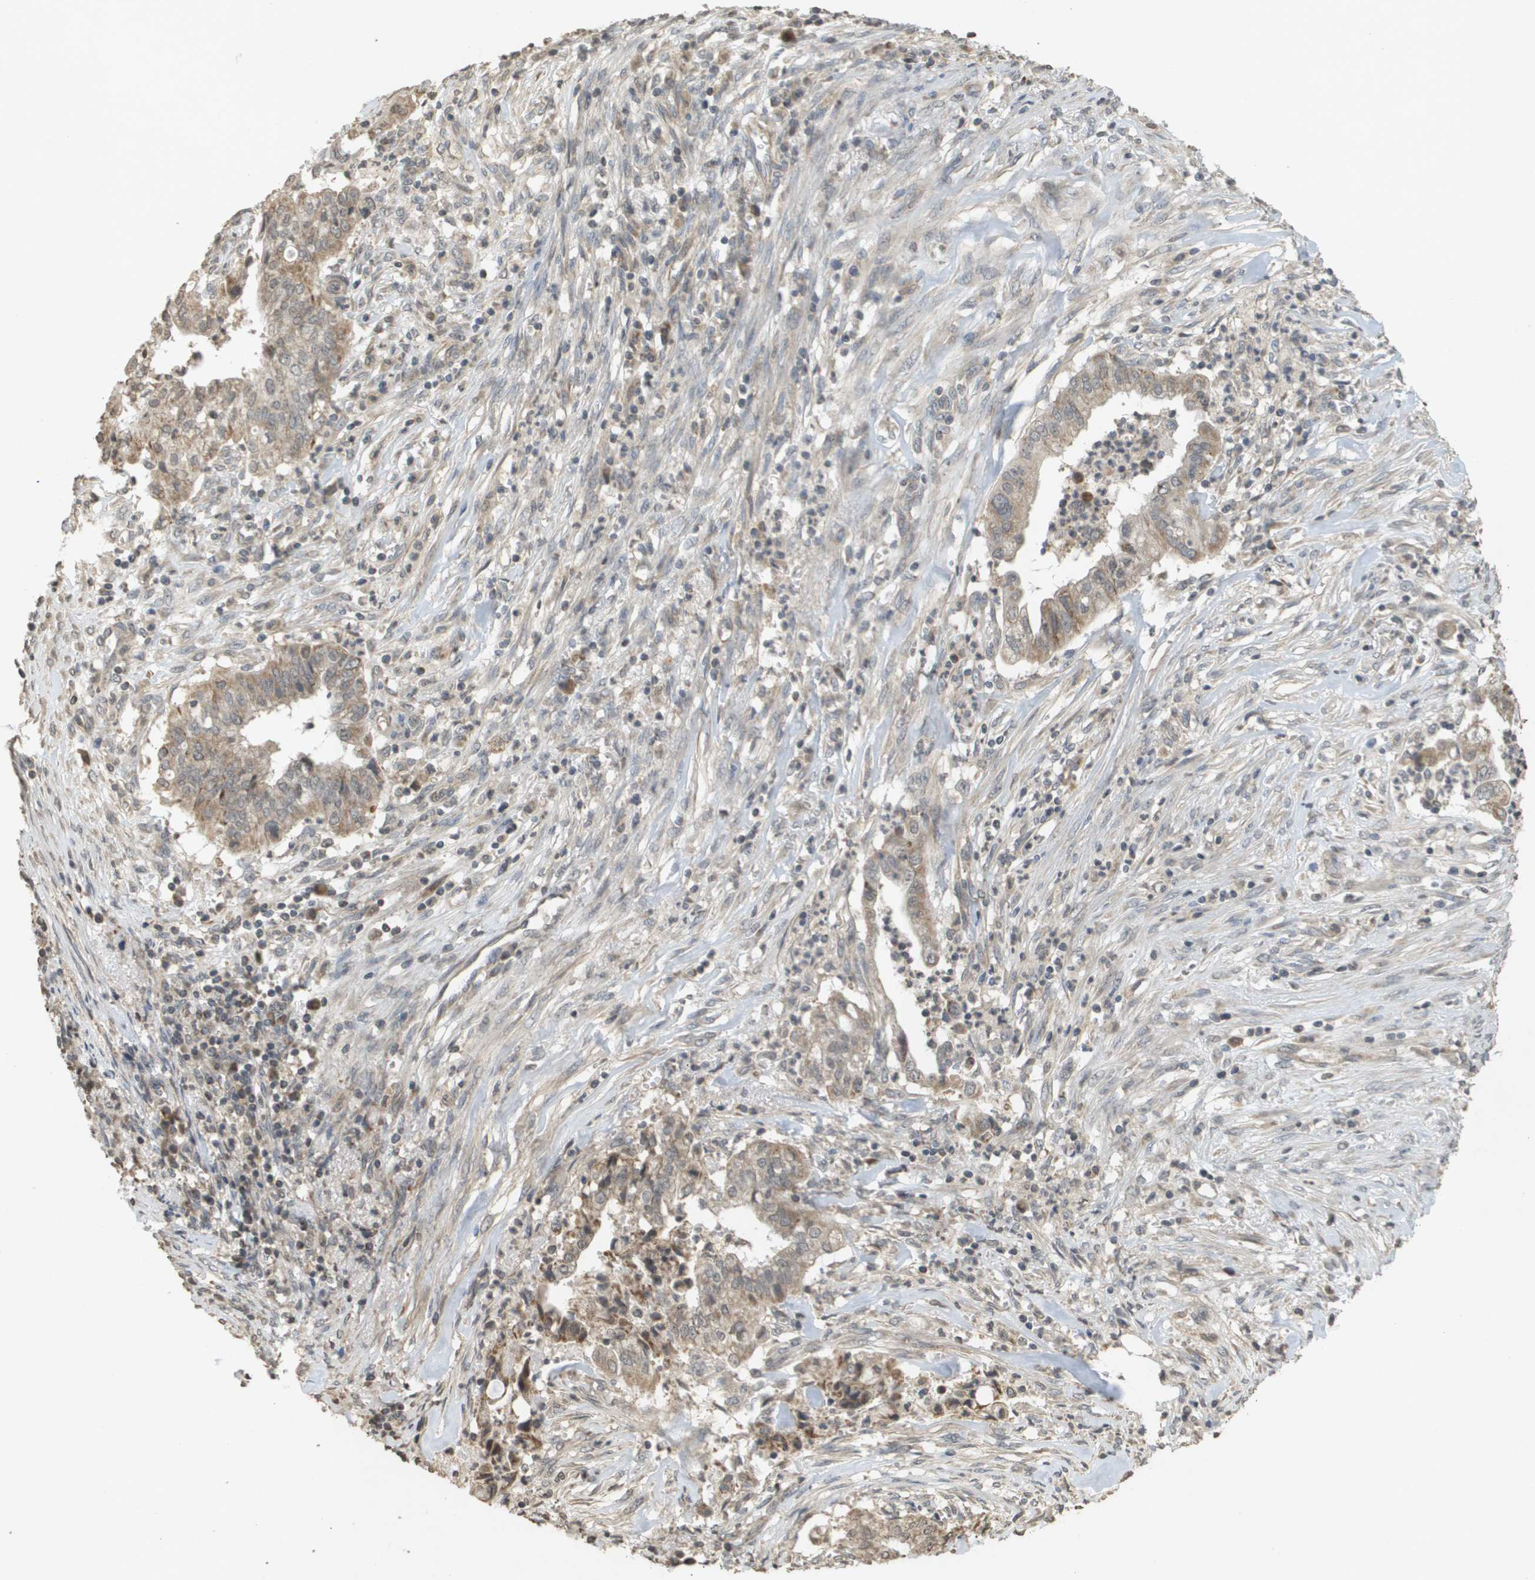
{"staining": {"intensity": "weak", "quantity": ">75%", "location": "cytoplasmic/membranous"}, "tissue": "cervical cancer", "cell_type": "Tumor cells", "image_type": "cancer", "snomed": [{"axis": "morphology", "description": "Adenocarcinoma, NOS"}, {"axis": "topography", "description": "Cervix"}], "caption": "Tumor cells exhibit weak cytoplasmic/membranous positivity in approximately >75% of cells in cervical cancer.", "gene": "RAB21", "patient": {"sex": "female", "age": 44}}